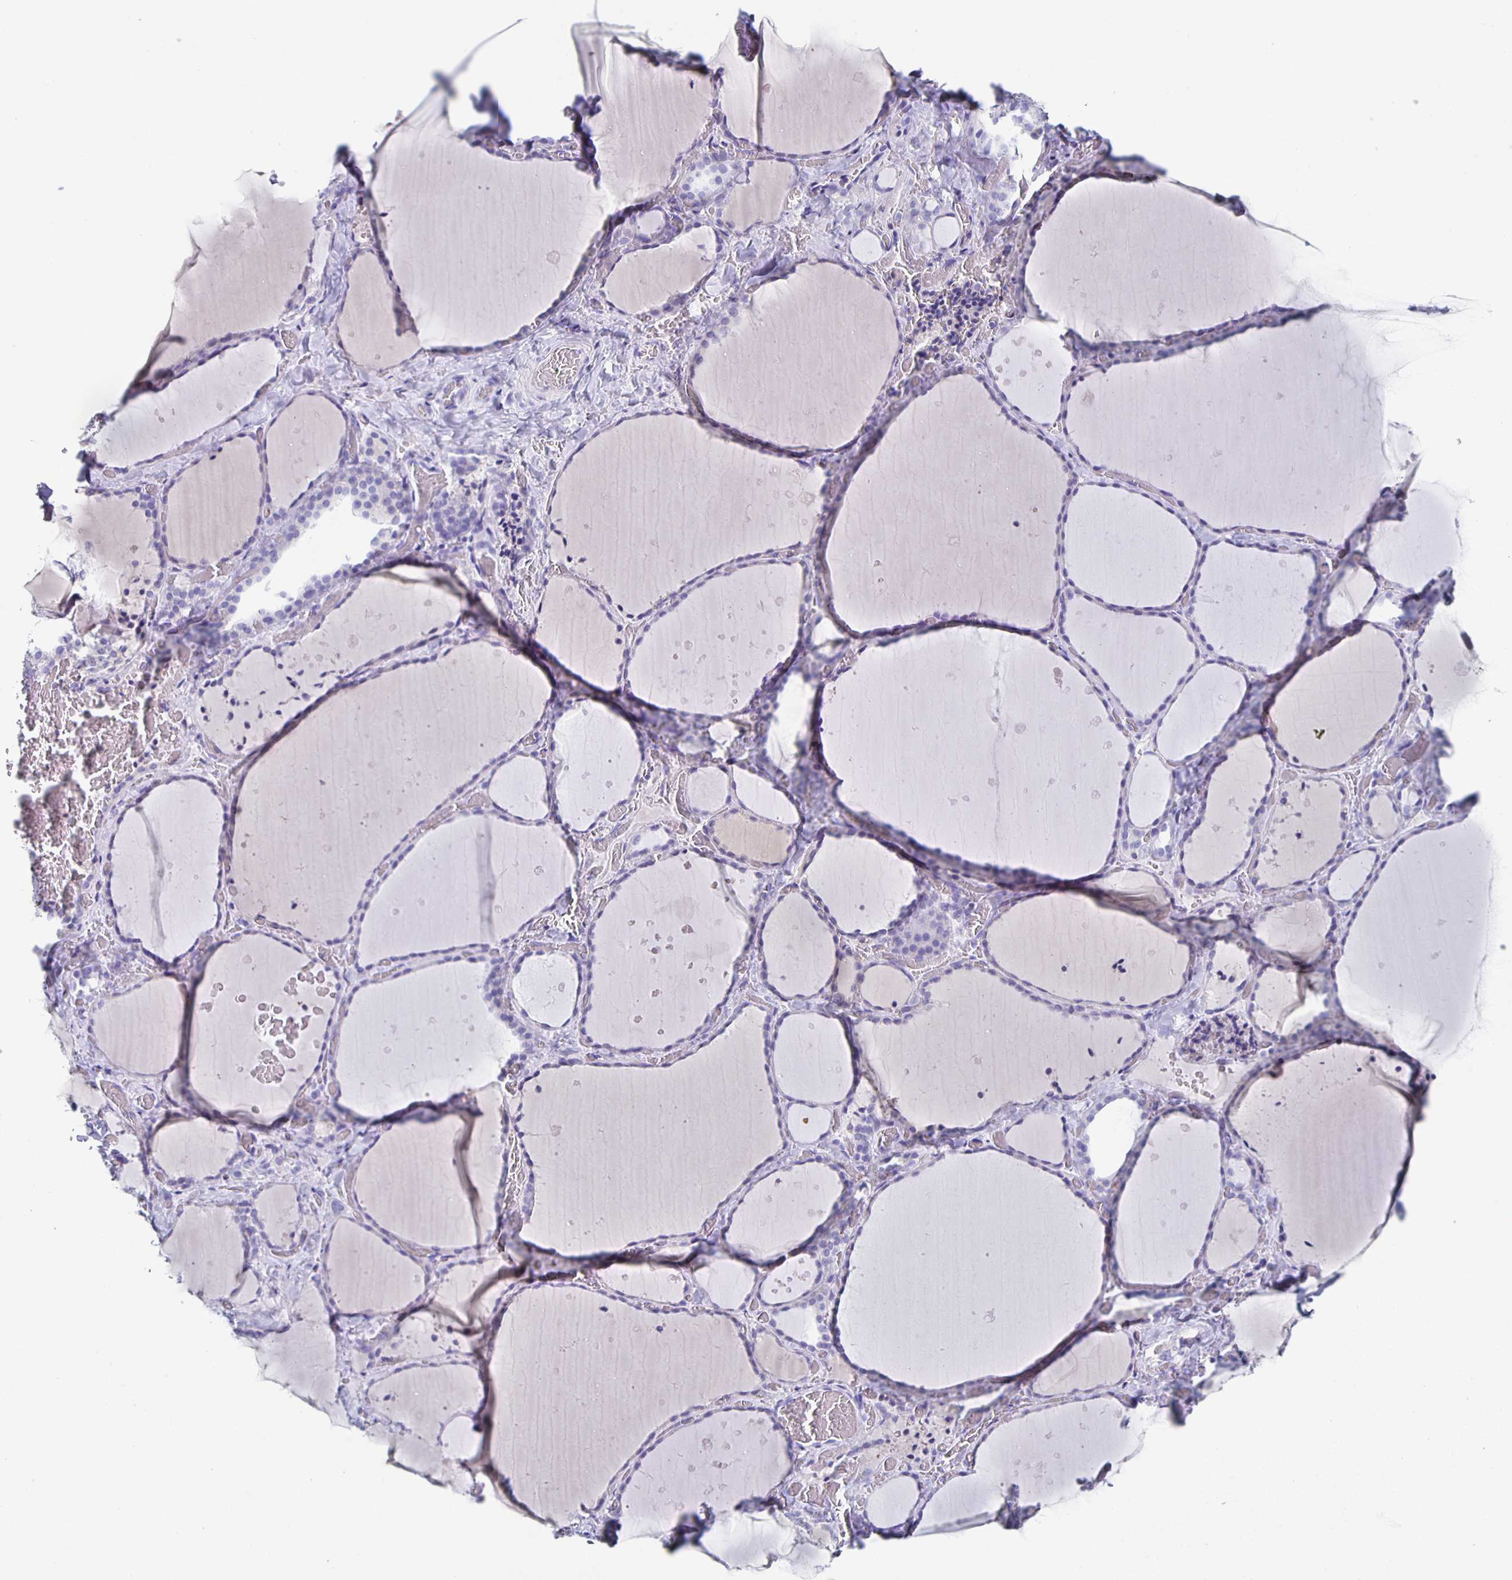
{"staining": {"intensity": "negative", "quantity": "none", "location": "none"}, "tissue": "thyroid gland", "cell_type": "Glandular cells", "image_type": "normal", "snomed": [{"axis": "morphology", "description": "Normal tissue, NOS"}, {"axis": "topography", "description": "Thyroid gland"}], "caption": "Immunohistochemical staining of unremarkable thyroid gland displays no significant expression in glandular cells. (DAB IHC visualized using brightfield microscopy, high magnification).", "gene": "FGA", "patient": {"sex": "female", "age": 36}}